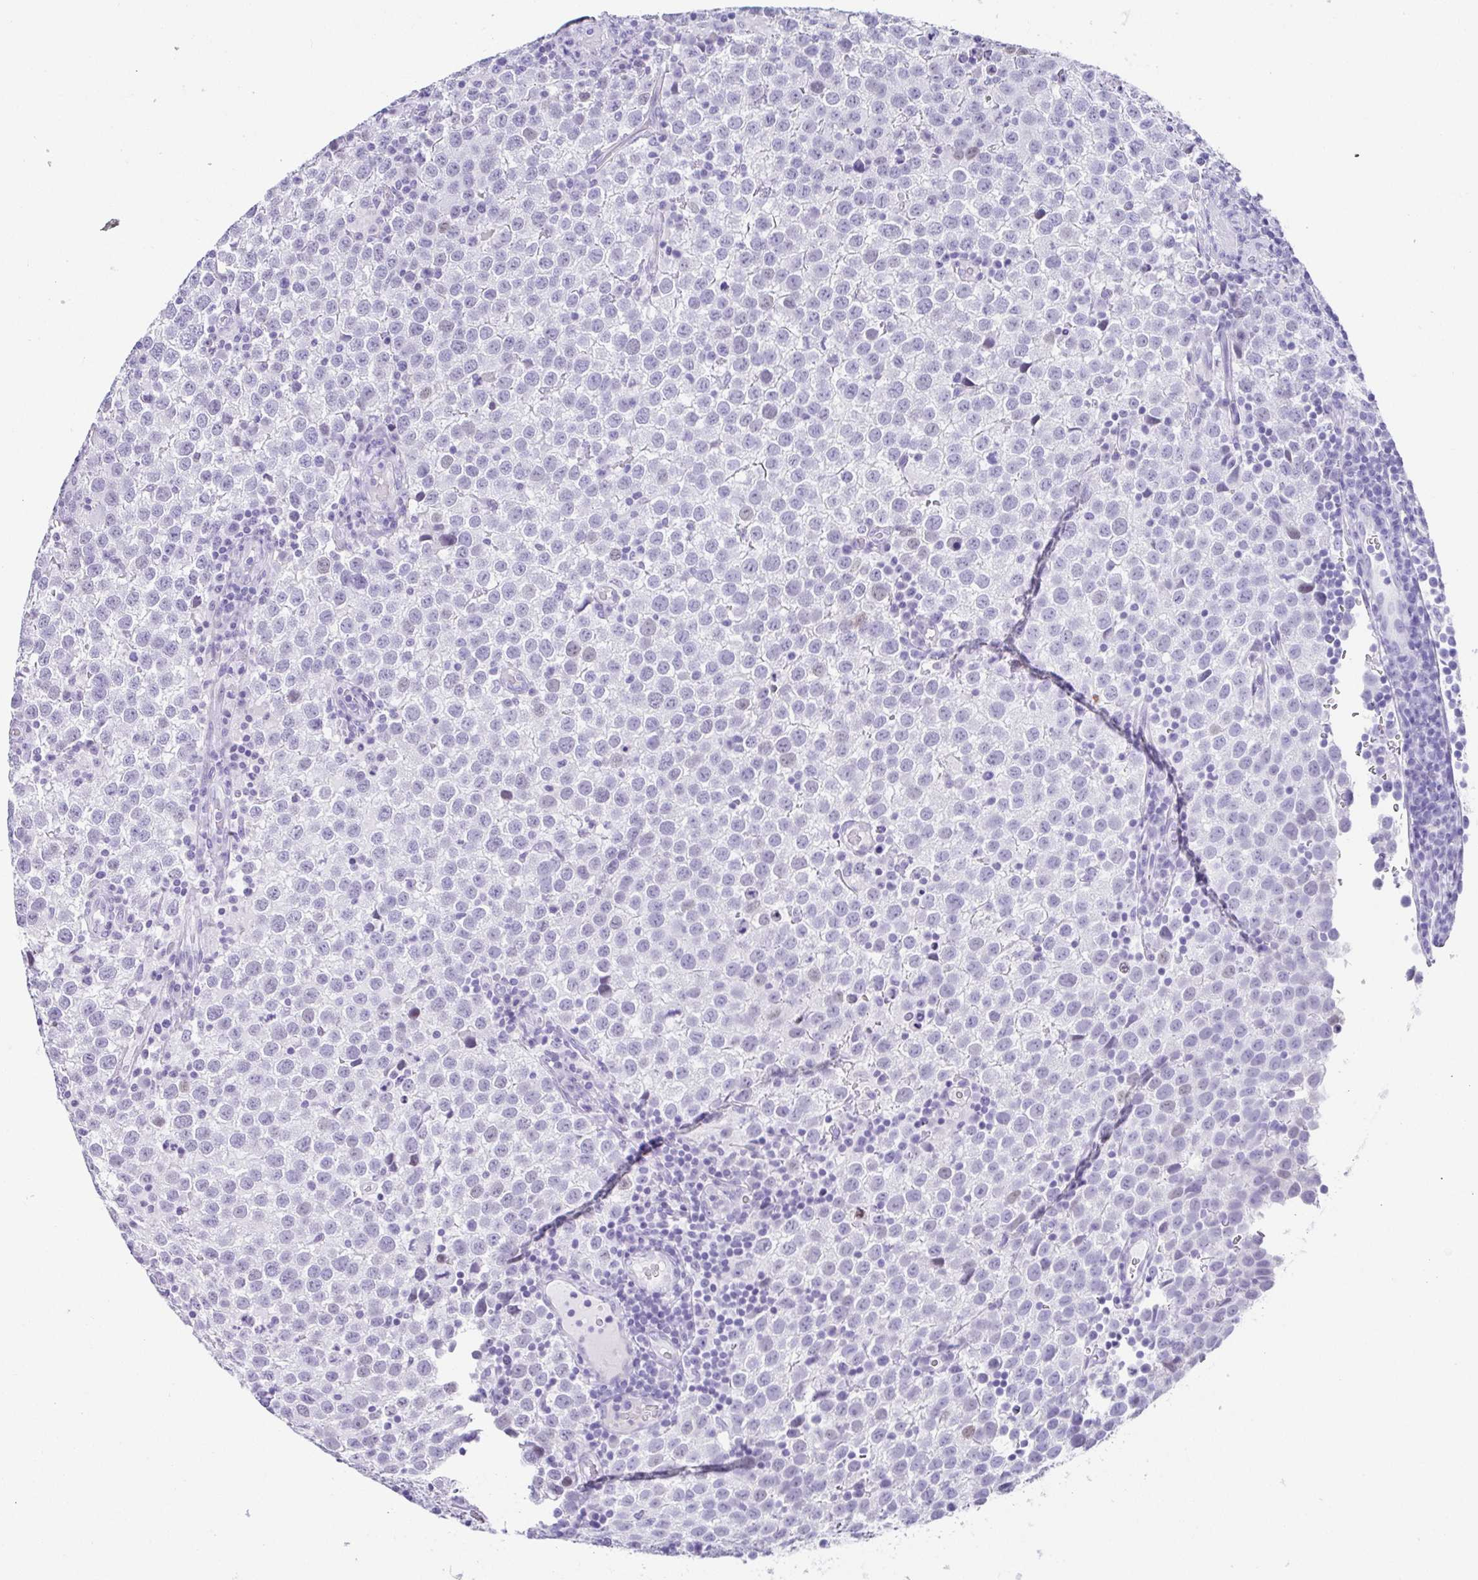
{"staining": {"intensity": "negative", "quantity": "none", "location": "none"}, "tissue": "testis cancer", "cell_type": "Tumor cells", "image_type": "cancer", "snomed": [{"axis": "morphology", "description": "Seminoma, NOS"}, {"axis": "topography", "description": "Testis"}], "caption": "Photomicrograph shows no protein expression in tumor cells of testis cancer tissue.", "gene": "ESX1", "patient": {"sex": "male", "age": 34}}